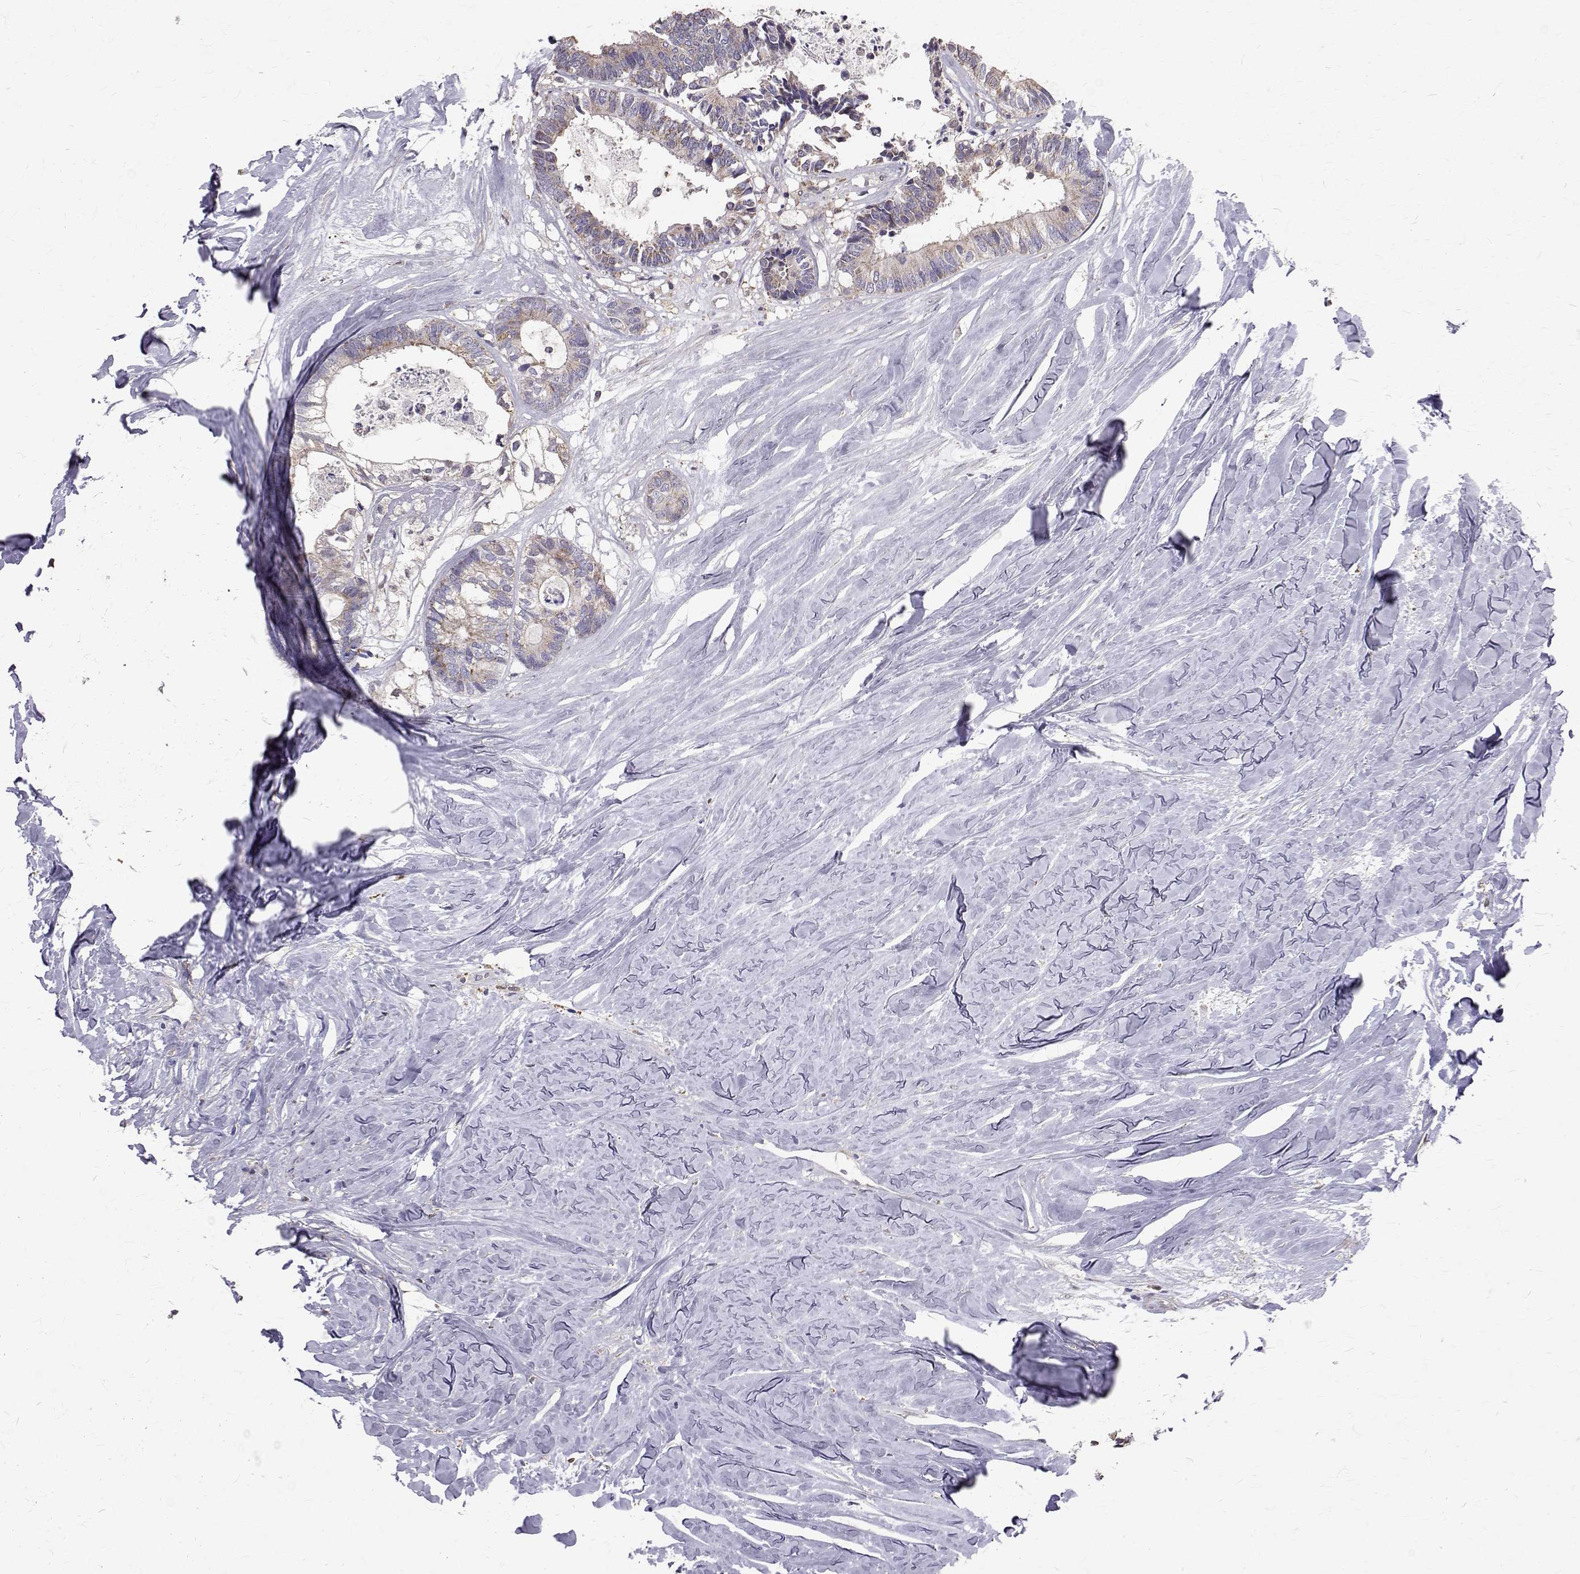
{"staining": {"intensity": "weak", "quantity": "25%-75%", "location": "cytoplasmic/membranous"}, "tissue": "colorectal cancer", "cell_type": "Tumor cells", "image_type": "cancer", "snomed": [{"axis": "morphology", "description": "Adenocarcinoma, NOS"}, {"axis": "topography", "description": "Colon"}, {"axis": "topography", "description": "Rectum"}], "caption": "Colorectal cancer (adenocarcinoma) stained for a protein demonstrates weak cytoplasmic/membranous positivity in tumor cells. (Stains: DAB in brown, nuclei in blue, Microscopy: brightfield microscopy at high magnification).", "gene": "CCDC89", "patient": {"sex": "male", "age": 57}}